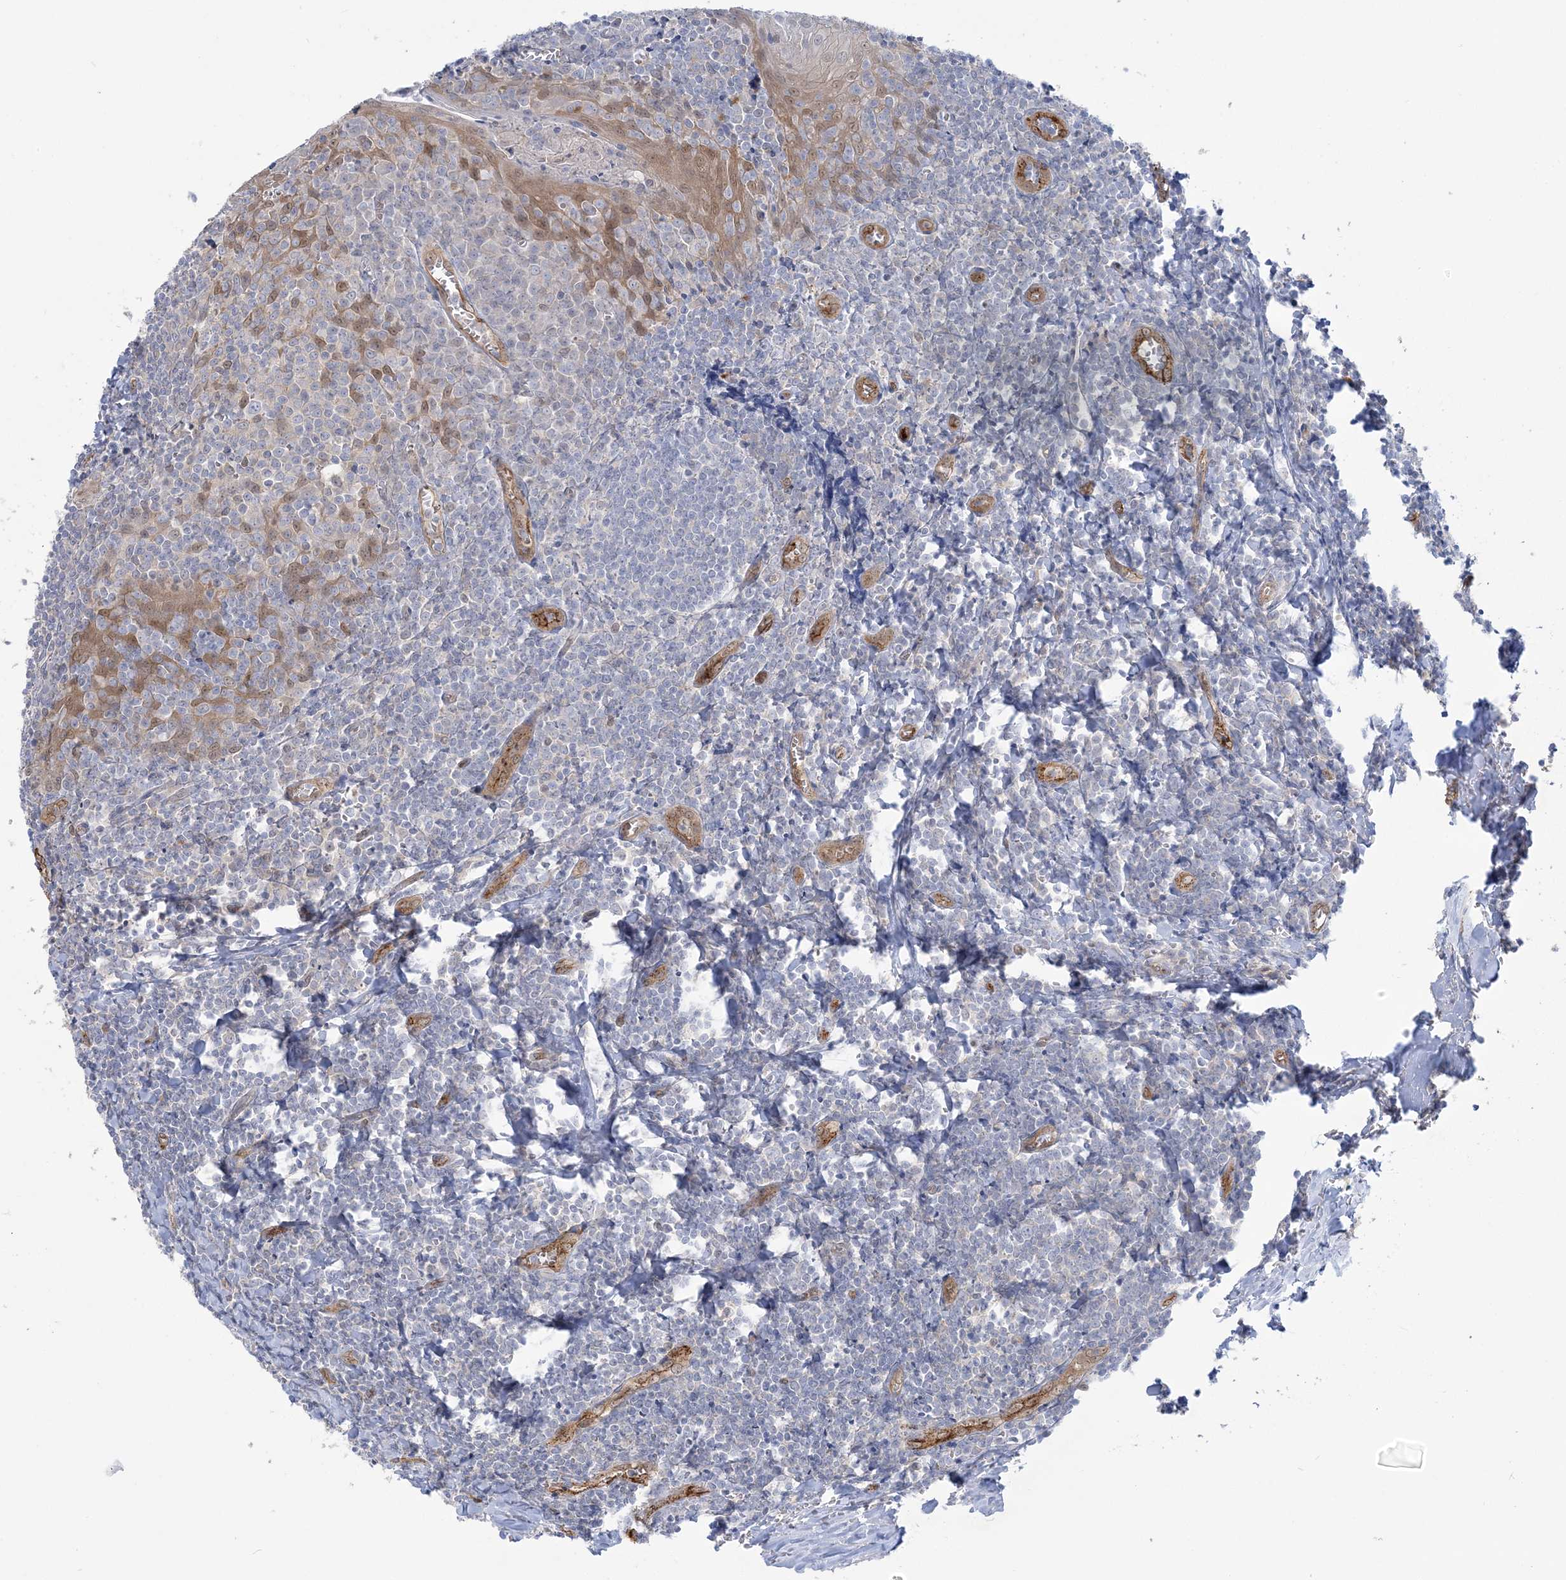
{"staining": {"intensity": "weak", "quantity": "<25%", "location": "cytoplasmic/membranous"}, "tissue": "tonsil", "cell_type": "Germinal center cells", "image_type": "normal", "snomed": [{"axis": "morphology", "description": "Normal tissue, NOS"}, {"axis": "topography", "description": "Tonsil"}], "caption": "Immunohistochemistry (IHC) photomicrograph of normal tonsil: tonsil stained with DAB (3,3'-diaminobenzidine) demonstrates no significant protein expression in germinal center cells.", "gene": "INPP1", "patient": {"sex": "male", "age": 27}}